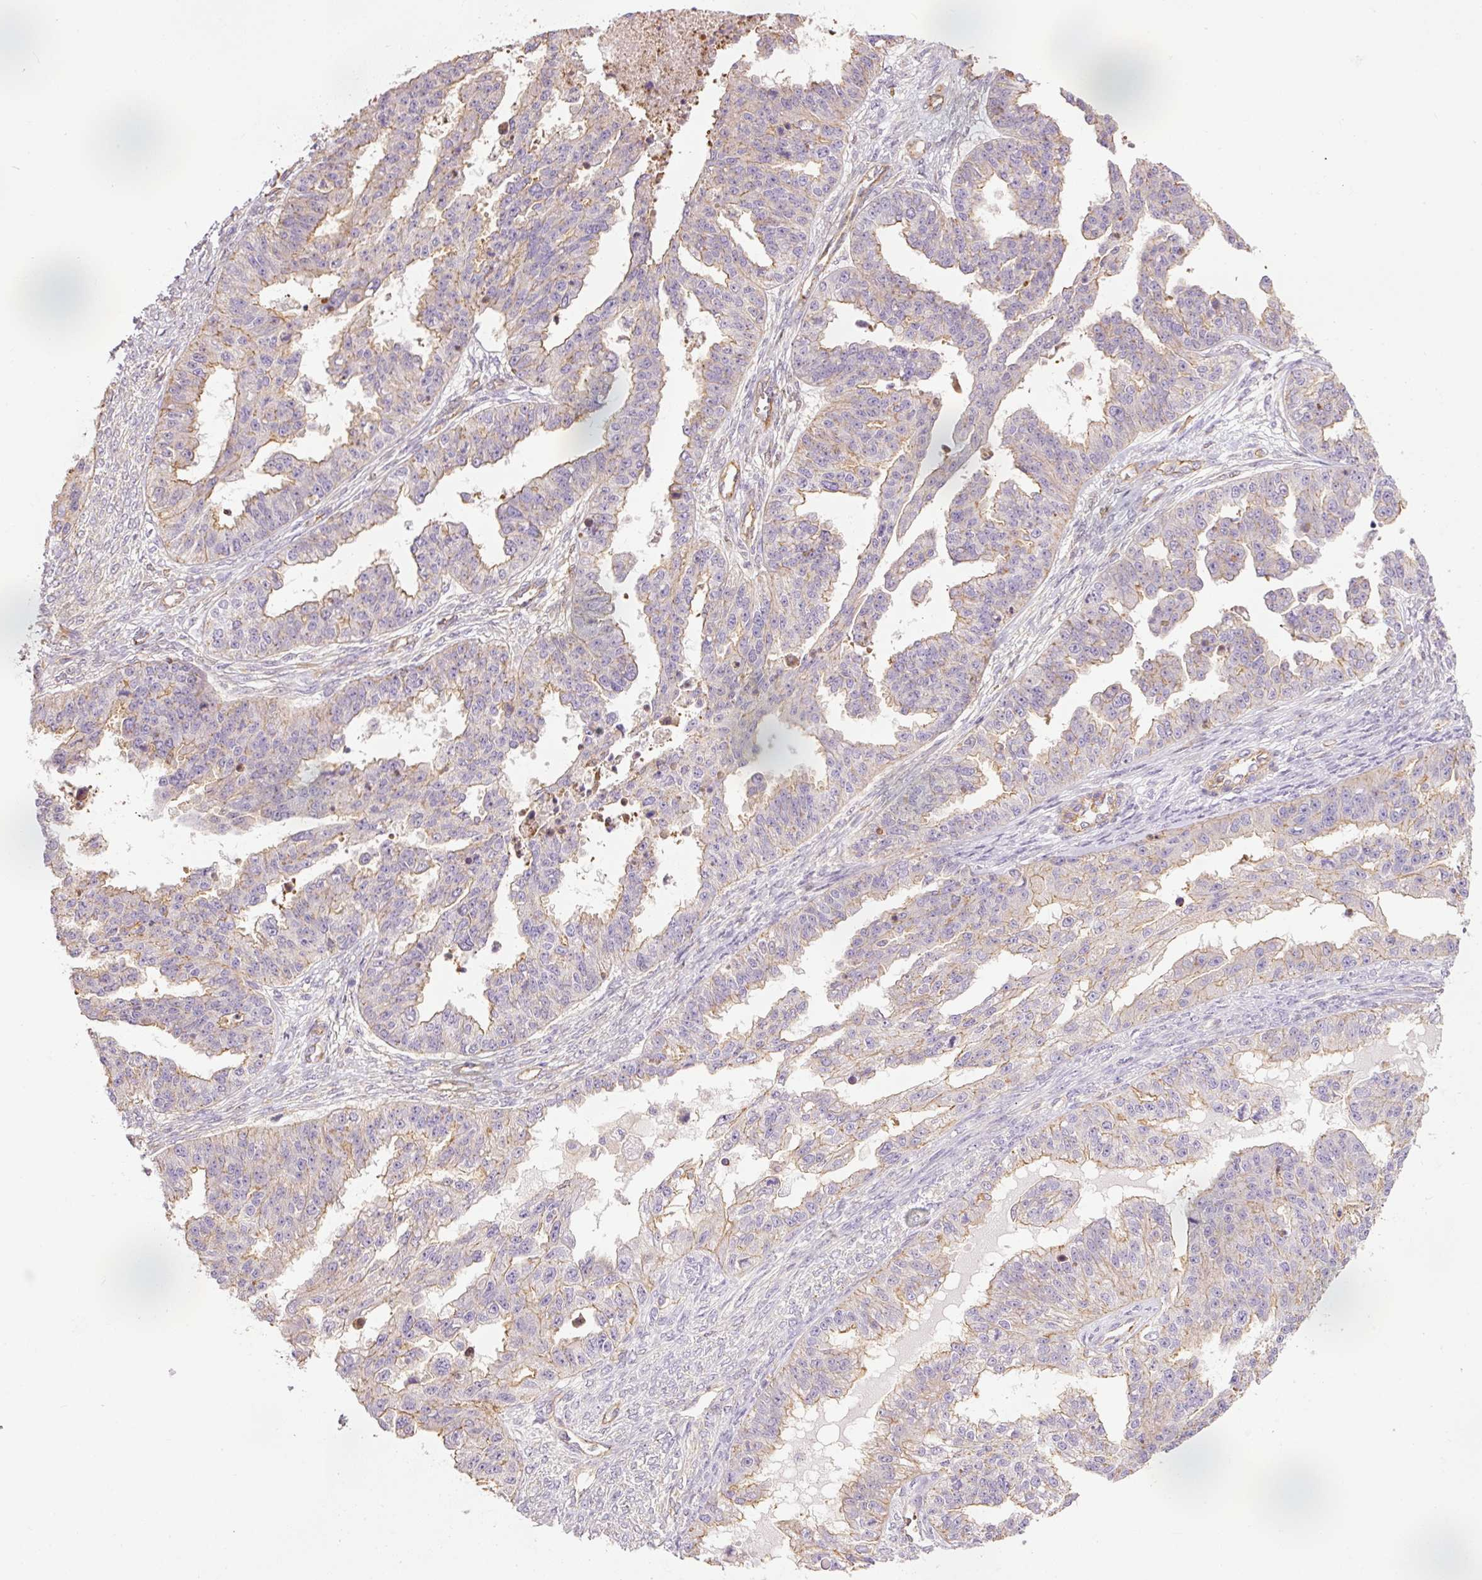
{"staining": {"intensity": "weak", "quantity": "<25%", "location": "cytoplasmic/membranous"}, "tissue": "ovarian cancer", "cell_type": "Tumor cells", "image_type": "cancer", "snomed": [{"axis": "morphology", "description": "Cystadenocarcinoma, serous, NOS"}, {"axis": "topography", "description": "Ovary"}], "caption": "IHC micrograph of neoplastic tissue: human ovarian cancer stained with DAB exhibits no significant protein staining in tumor cells.", "gene": "PPP1R1B", "patient": {"sex": "female", "age": 58}}